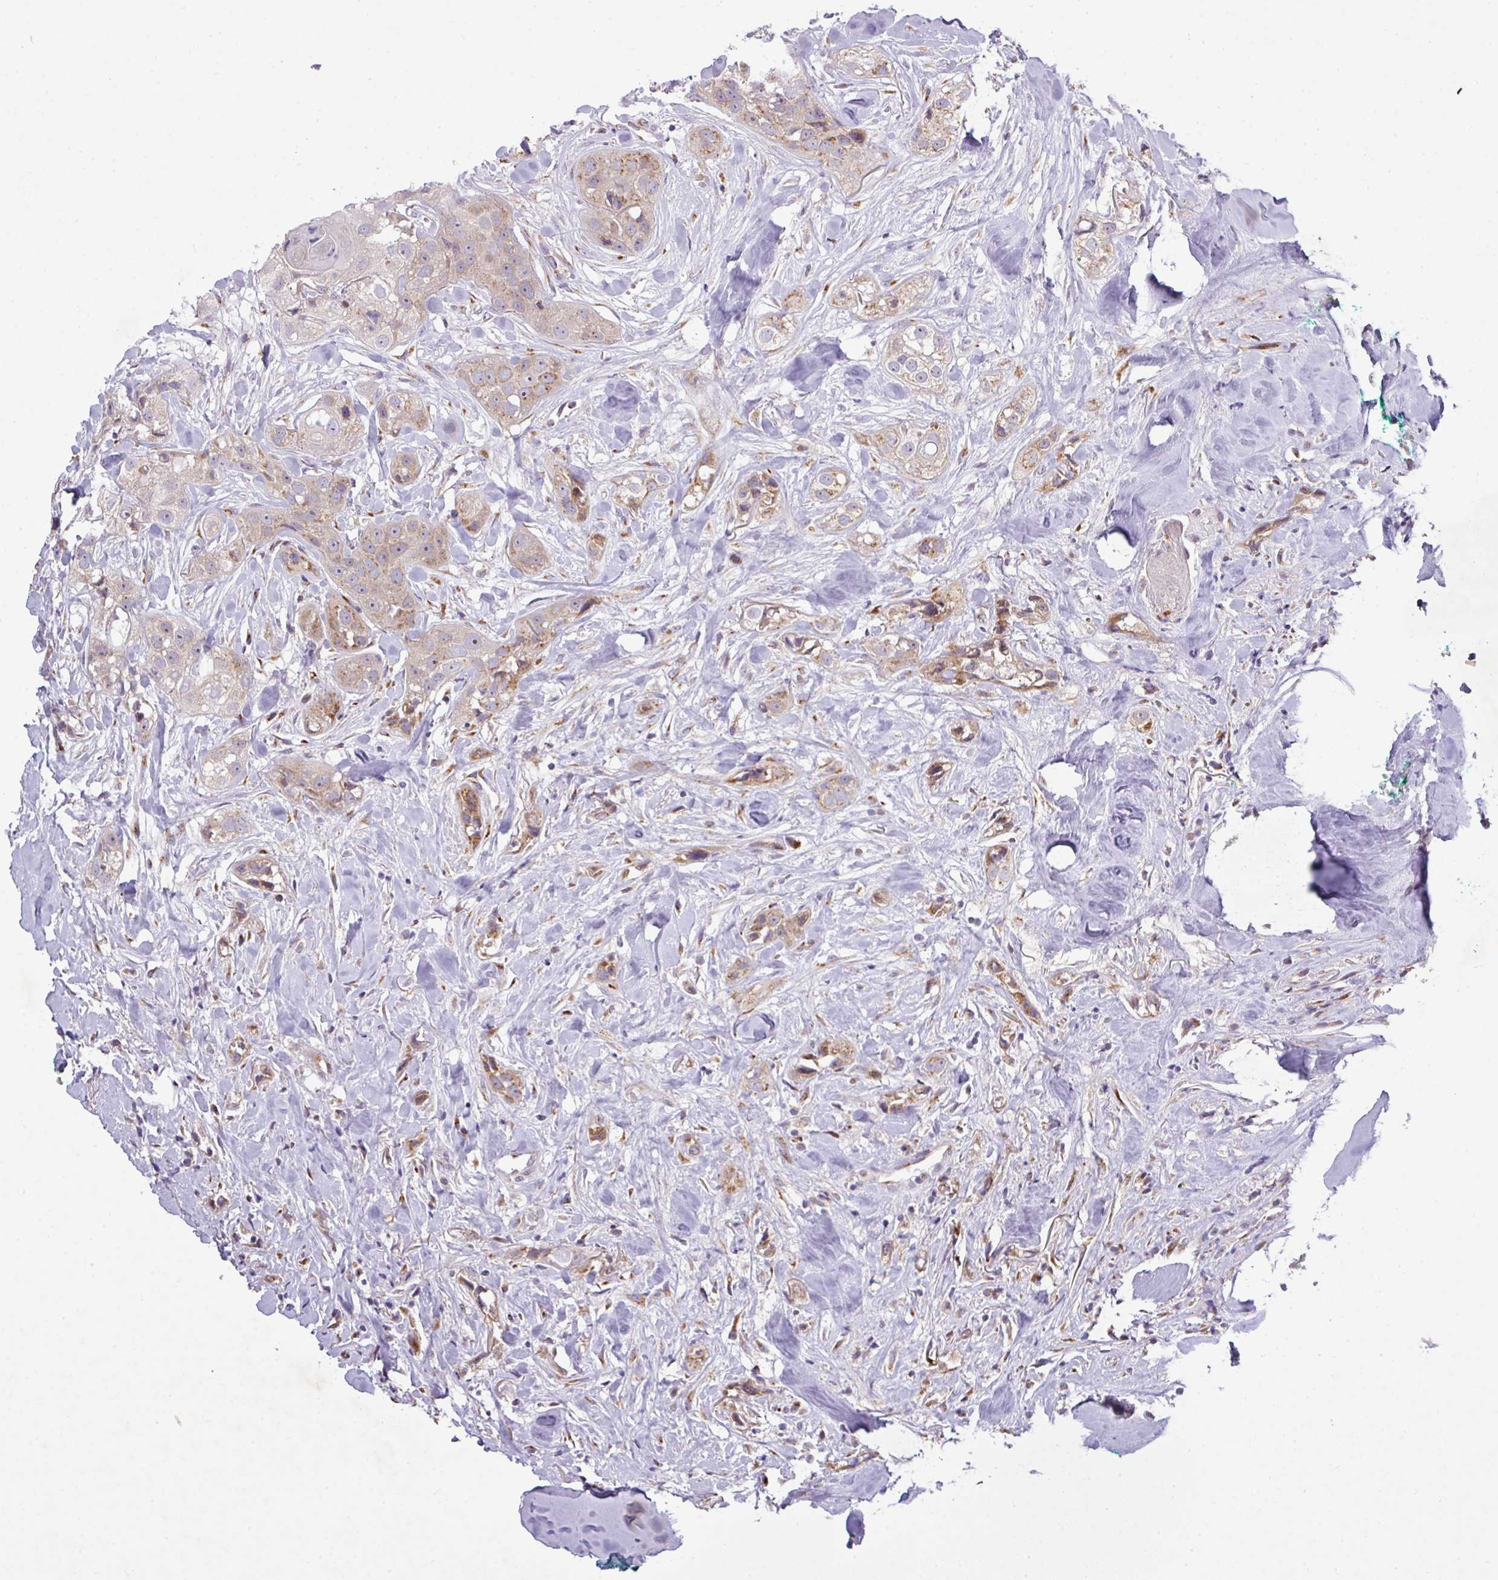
{"staining": {"intensity": "weak", "quantity": ">75%", "location": "cytoplasmic/membranous"}, "tissue": "head and neck cancer", "cell_type": "Tumor cells", "image_type": "cancer", "snomed": [{"axis": "morphology", "description": "Normal tissue, NOS"}, {"axis": "morphology", "description": "Squamous cell carcinoma, NOS"}, {"axis": "topography", "description": "Skeletal muscle"}, {"axis": "topography", "description": "Head-Neck"}], "caption": "The photomicrograph reveals immunohistochemical staining of head and neck squamous cell carcinoma. There is weak cytoplasmic/membranous positivity is identified in approximately >75% of tumor cells.", "gene": "VTI1A", "patient": {"sex": "male", "age": 51}}